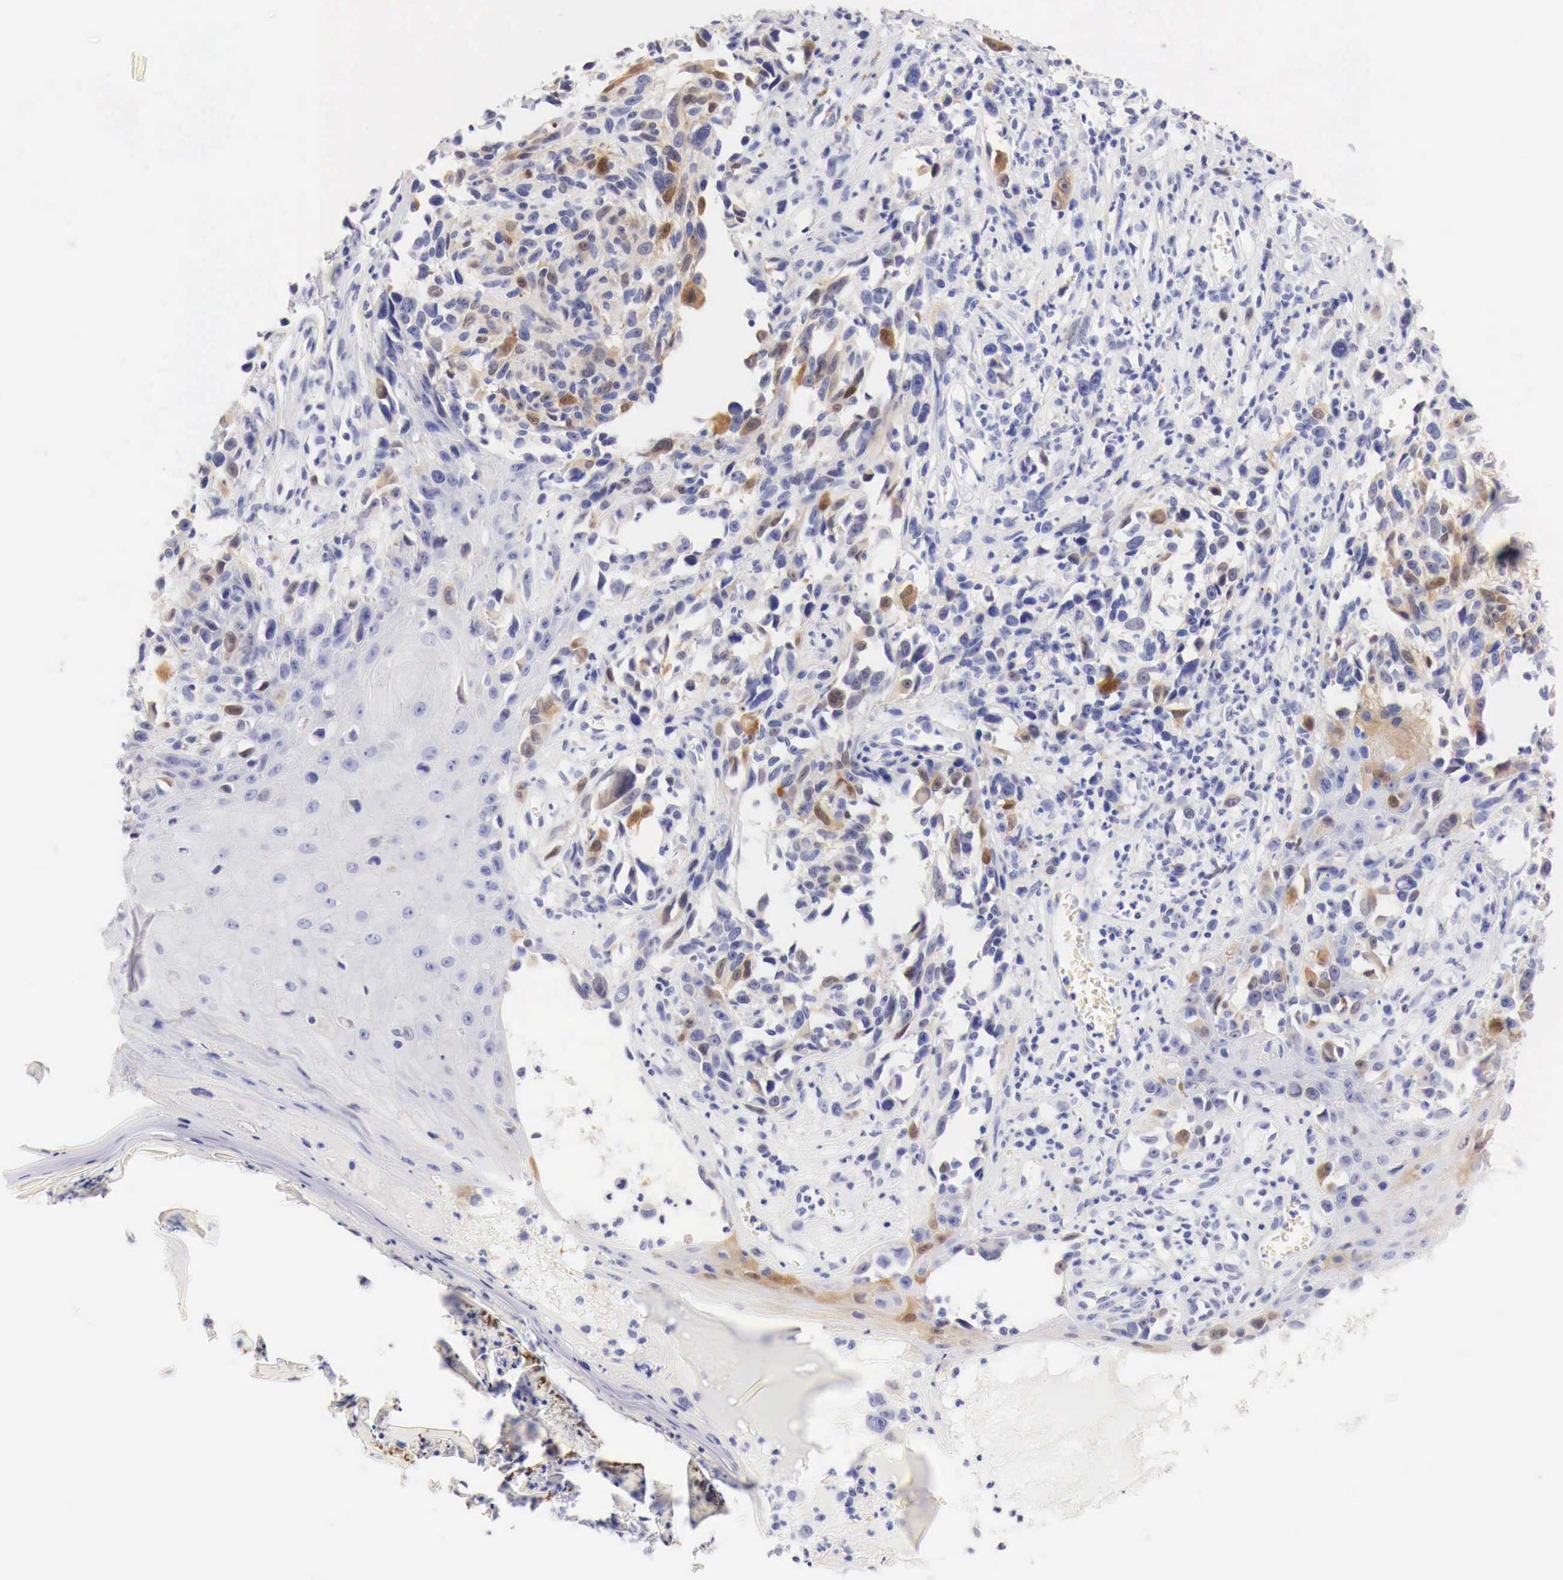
{"staining": {"intensity": "weak", "quantity": "25%-75%", "location": "cytoplasmic/membranous"}, "tissue": "melanoma", "cell_type": "Tumor cells", "image_type": "cancer", "snomed": [{"axis": "morphology", "description": "Malignant melanoma, NOS"}, {"axis": "topography", "description": "Skin"}], "caption": "This micrograph shows melanoma stained with IHC to label a protein in brown. The cytoplasmic/membranous of tumor cells show weak positivity for the protein. Nuclei are counter-stained blue.", "gene": "CDKN2A", "patient": {"sex": "female", "age": 82}}